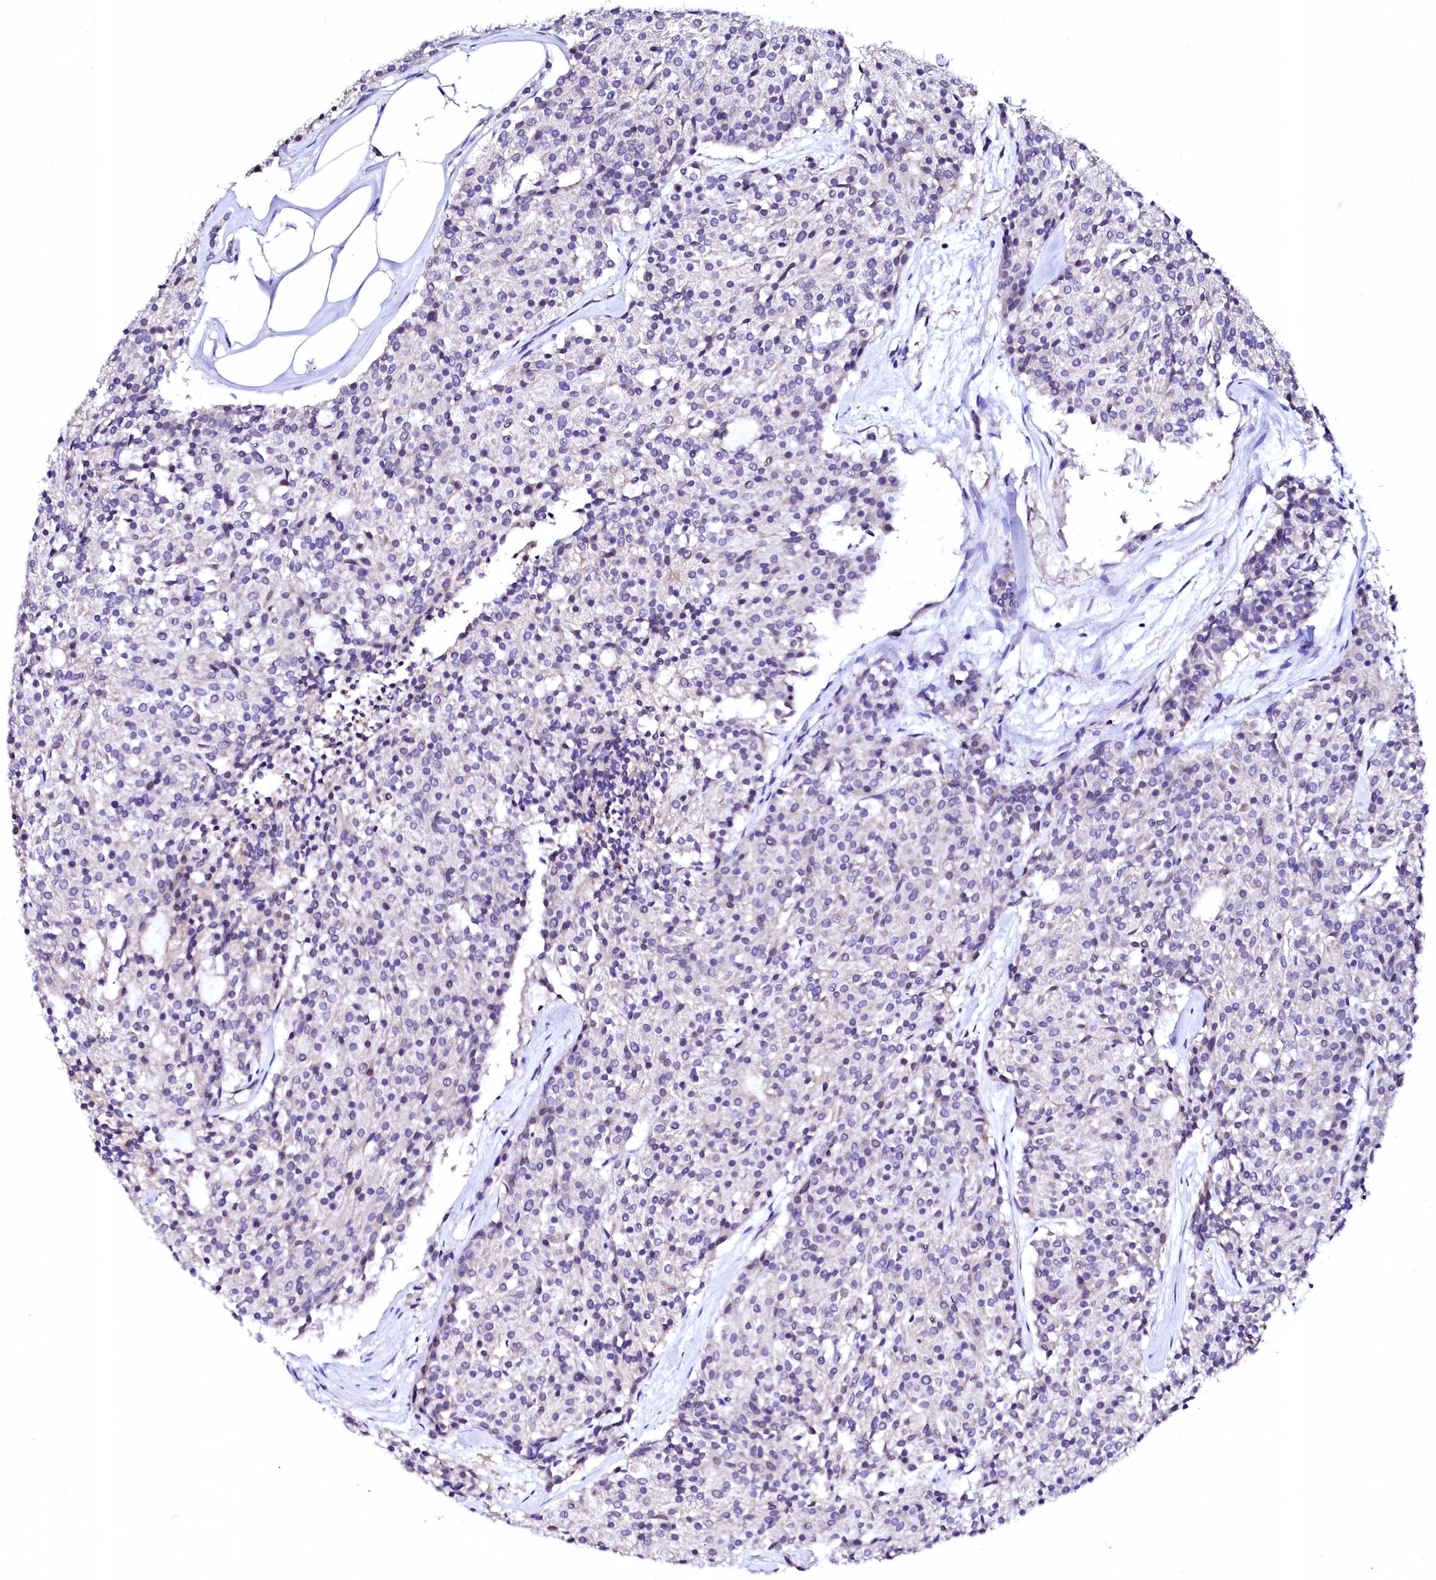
{"staining": {"intensity": "negative", "quantity": "none", "location": "none"}, "tissue": "carcinoid", "cell_type": "Tumor cells", "image_type": "cancer", "snomed": [{"axis": "morphology", "description": "Carcinoid, malignant, NOS"}, {"axis": "topography", "description": "Pancreas"}], "caption": "This is an immunohistochemistry histopathology image of malignant carcinoid. There is no staining in tumor cells.", "gene": "NALF1", "patient": {"sex": "female", "age": 54}}